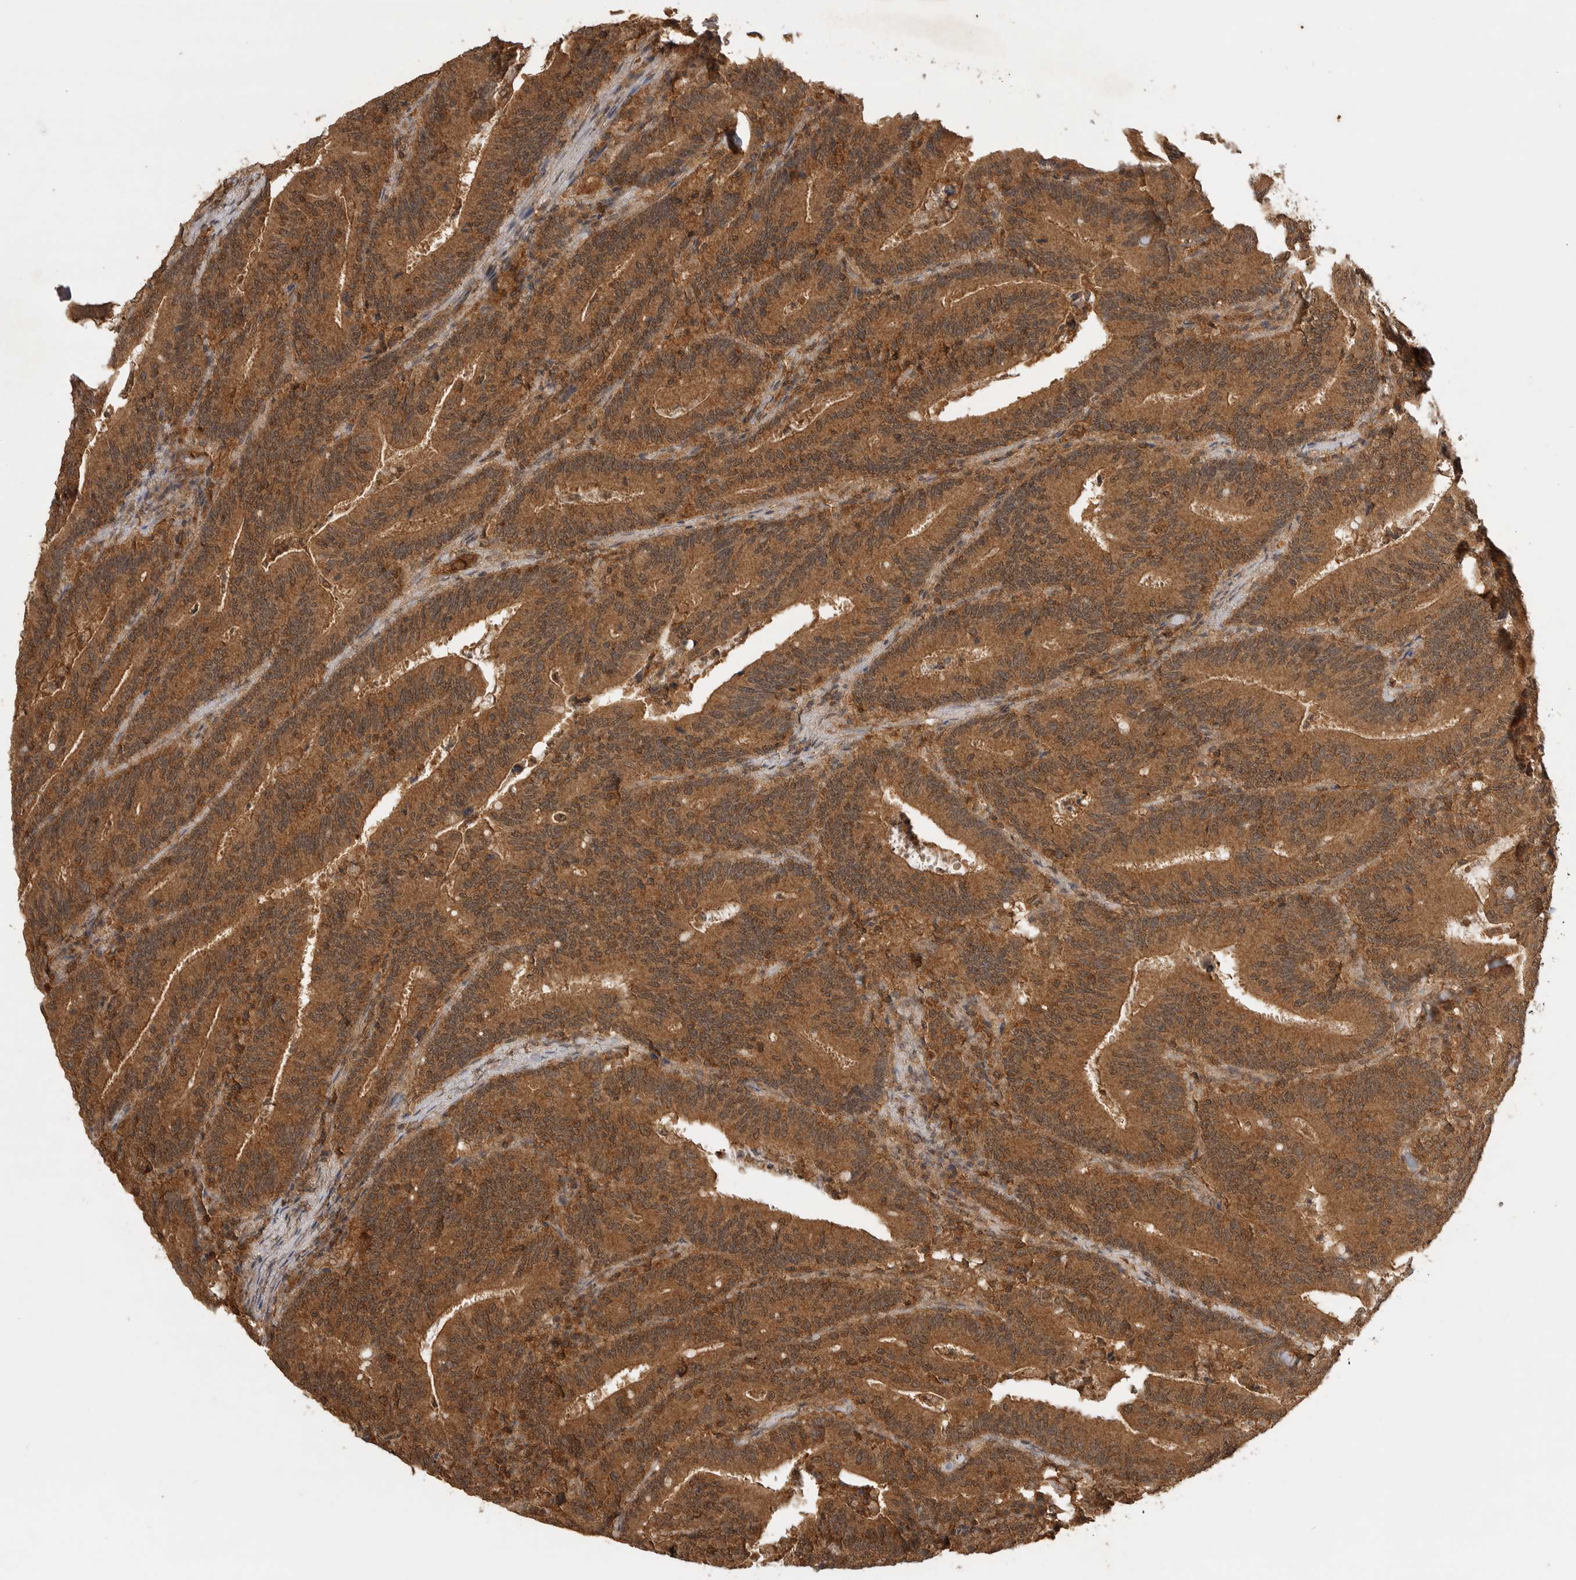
{"staining": {"intensity": "moderate", "quantity": ">75%", "location": "cytoplasmic/membranous"}, "tissue": "colorectal cancer", "cell_type": "Tumor cells", "image_type": "cancer", "snomed": [{"axis": "morphology", "description": "Adenocarcinoma, NOS"}, {"axis": "topography", "description": "Colon"}], "caption": "A brown stain shows moderate cytoplasmic/membranous staining of a protein in human colorectal adenocarcinoma tumor cells.", "gene": "ICOSLG", "patient": {"sex": "female", "age": 66}}